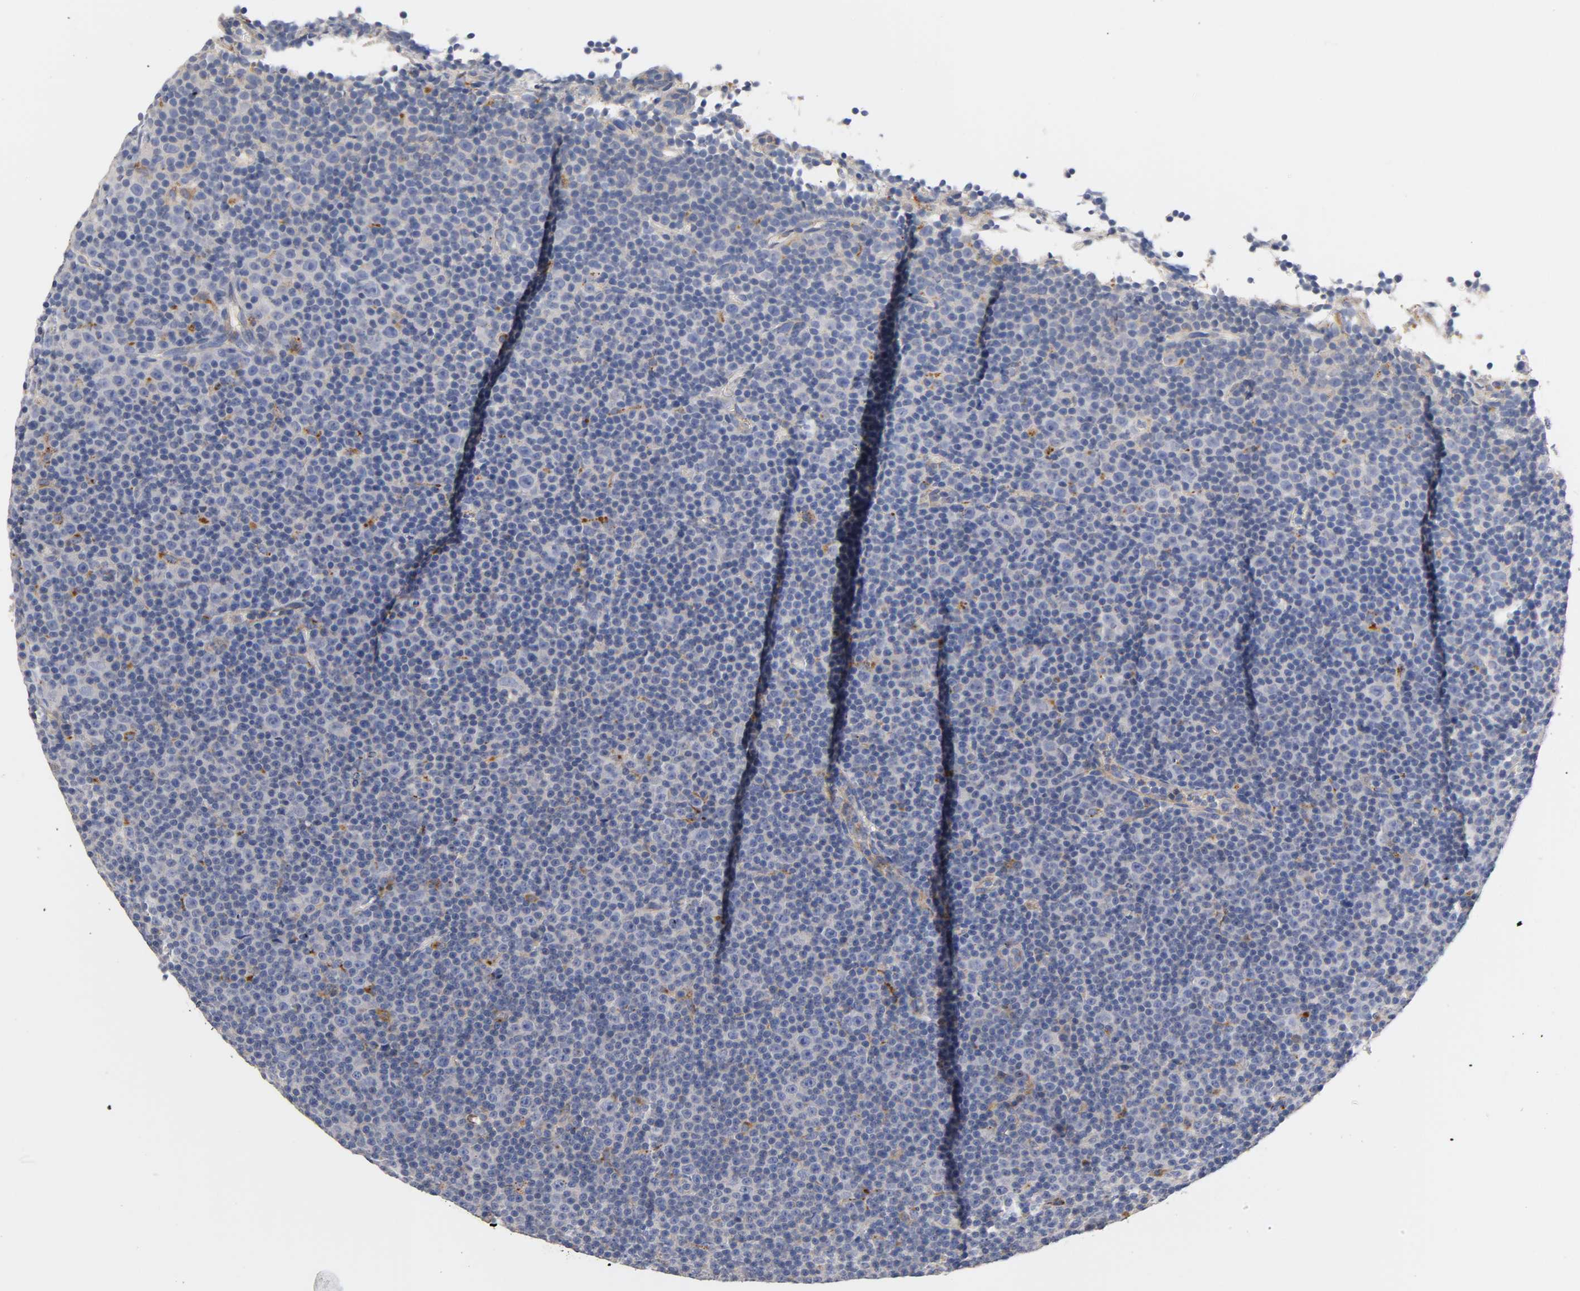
{"staining": {"intensity": "negative", "quantity": "none", "location": "none"}, "tissue": "lymphoma", "cell_type": "Tumor cells", "image_type": "cancer", "snomed": [{"axis": "morphology", "description": "Malignant lymphoma, non-Hodgkin's type, Low grade"}, {"axis": "topography", "description": "Lymph node"}], "caption": "Immunohistochemical staining of human low-grade malignant lymphoma, non-Hodgkin's type shows no significant staining in tumor cells.", "gene": "SEMA5A", "patient": {"sex": "female", "age": 67}}